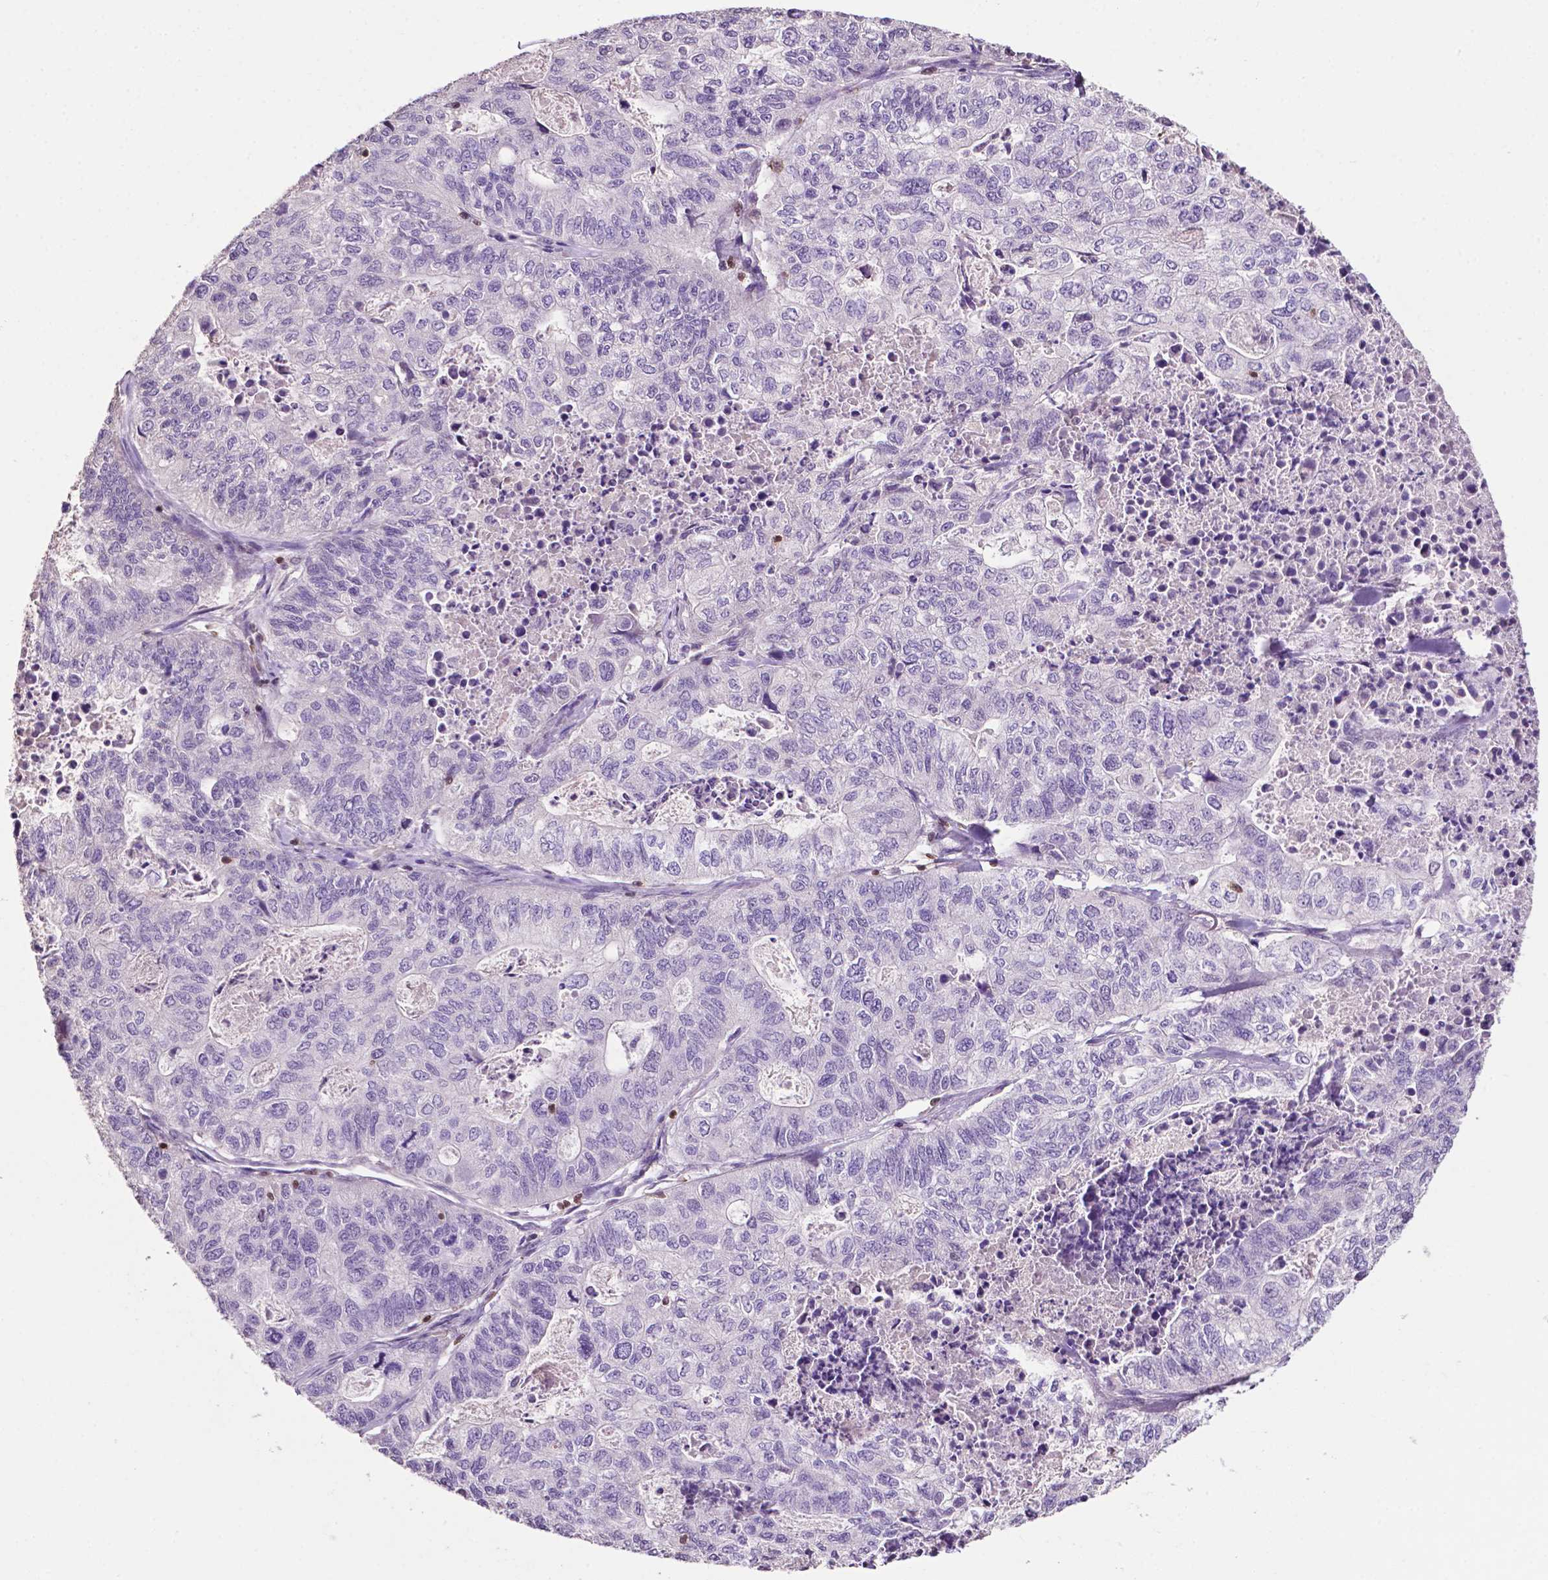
{"staining": {"intensity": "negative", "quantity": "none", "location": "none"}, "tissue": "stomach cancer", "cell_type": "Tumor cells", "image_type": "cancer", "snomed": [{"axis": "morphology", "description": "Adenocarcinoma, NOS"}, {"axis": "topography", "description": "Stomach, upper"}], "caption": "Immunohistochemical staining of human stomach cancer shows no significant staining in tumor cells.", "gene": "TBC1D10C", "patient": {"sex": "female", "age": 67}}